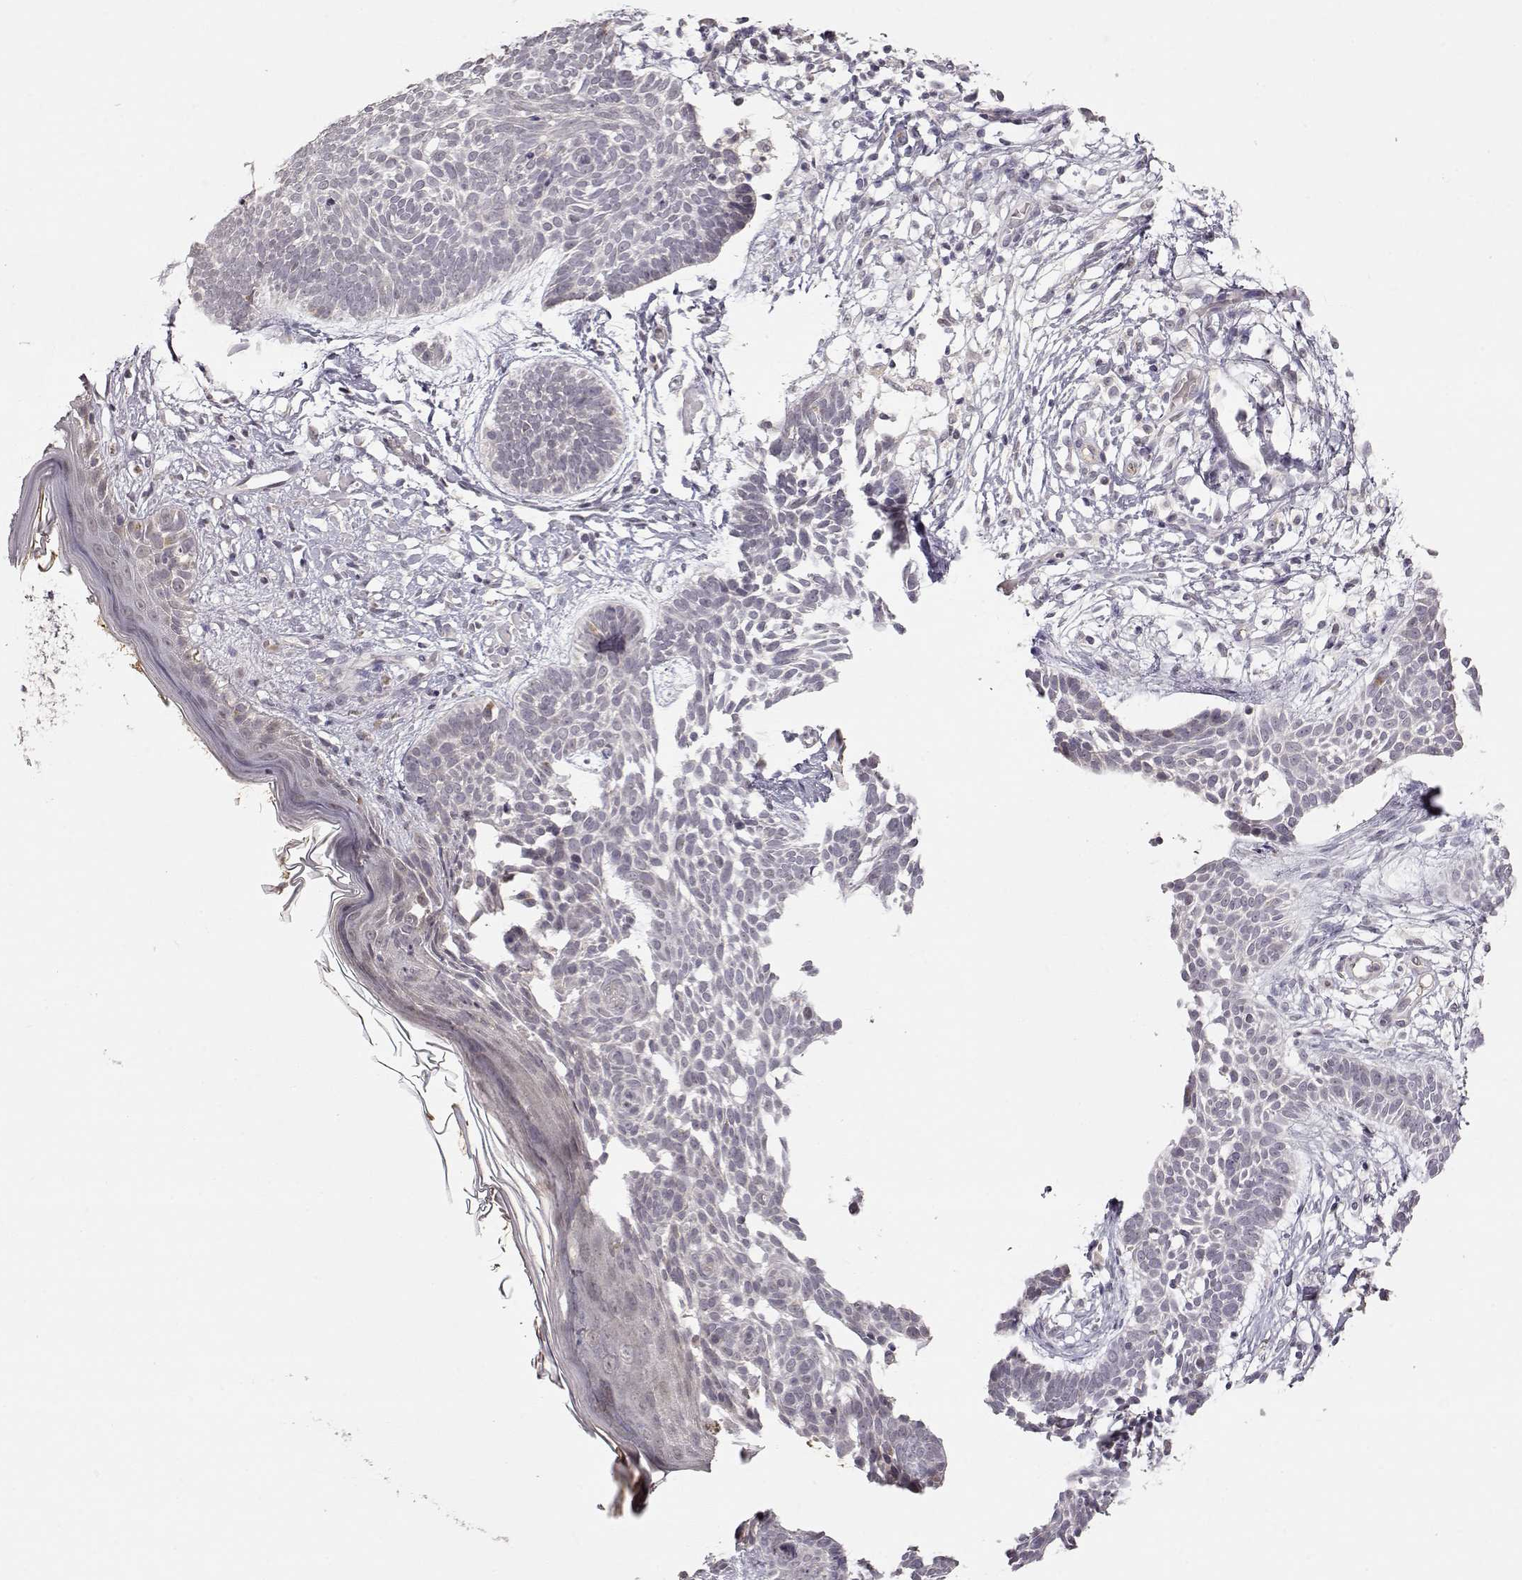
{"staining": {"intensity": "negative", "quantity": "none", "location": "none"}, "tissue": "skin cancer", "cell_type": "Tumor cells", "image_type": "cancer", "snomed": [{"axis": "morphology", "description": "Basal cell carcinoma"}, {"axis": "topography", "description": "Skin"}], "caption": "Immunohistochemical staining of human skin cancer (basal cell carcinoma) reveals no significant positivity in tumor cells.", "gene": "PNMT", "patient": {"sex": "male", "age": 85}}